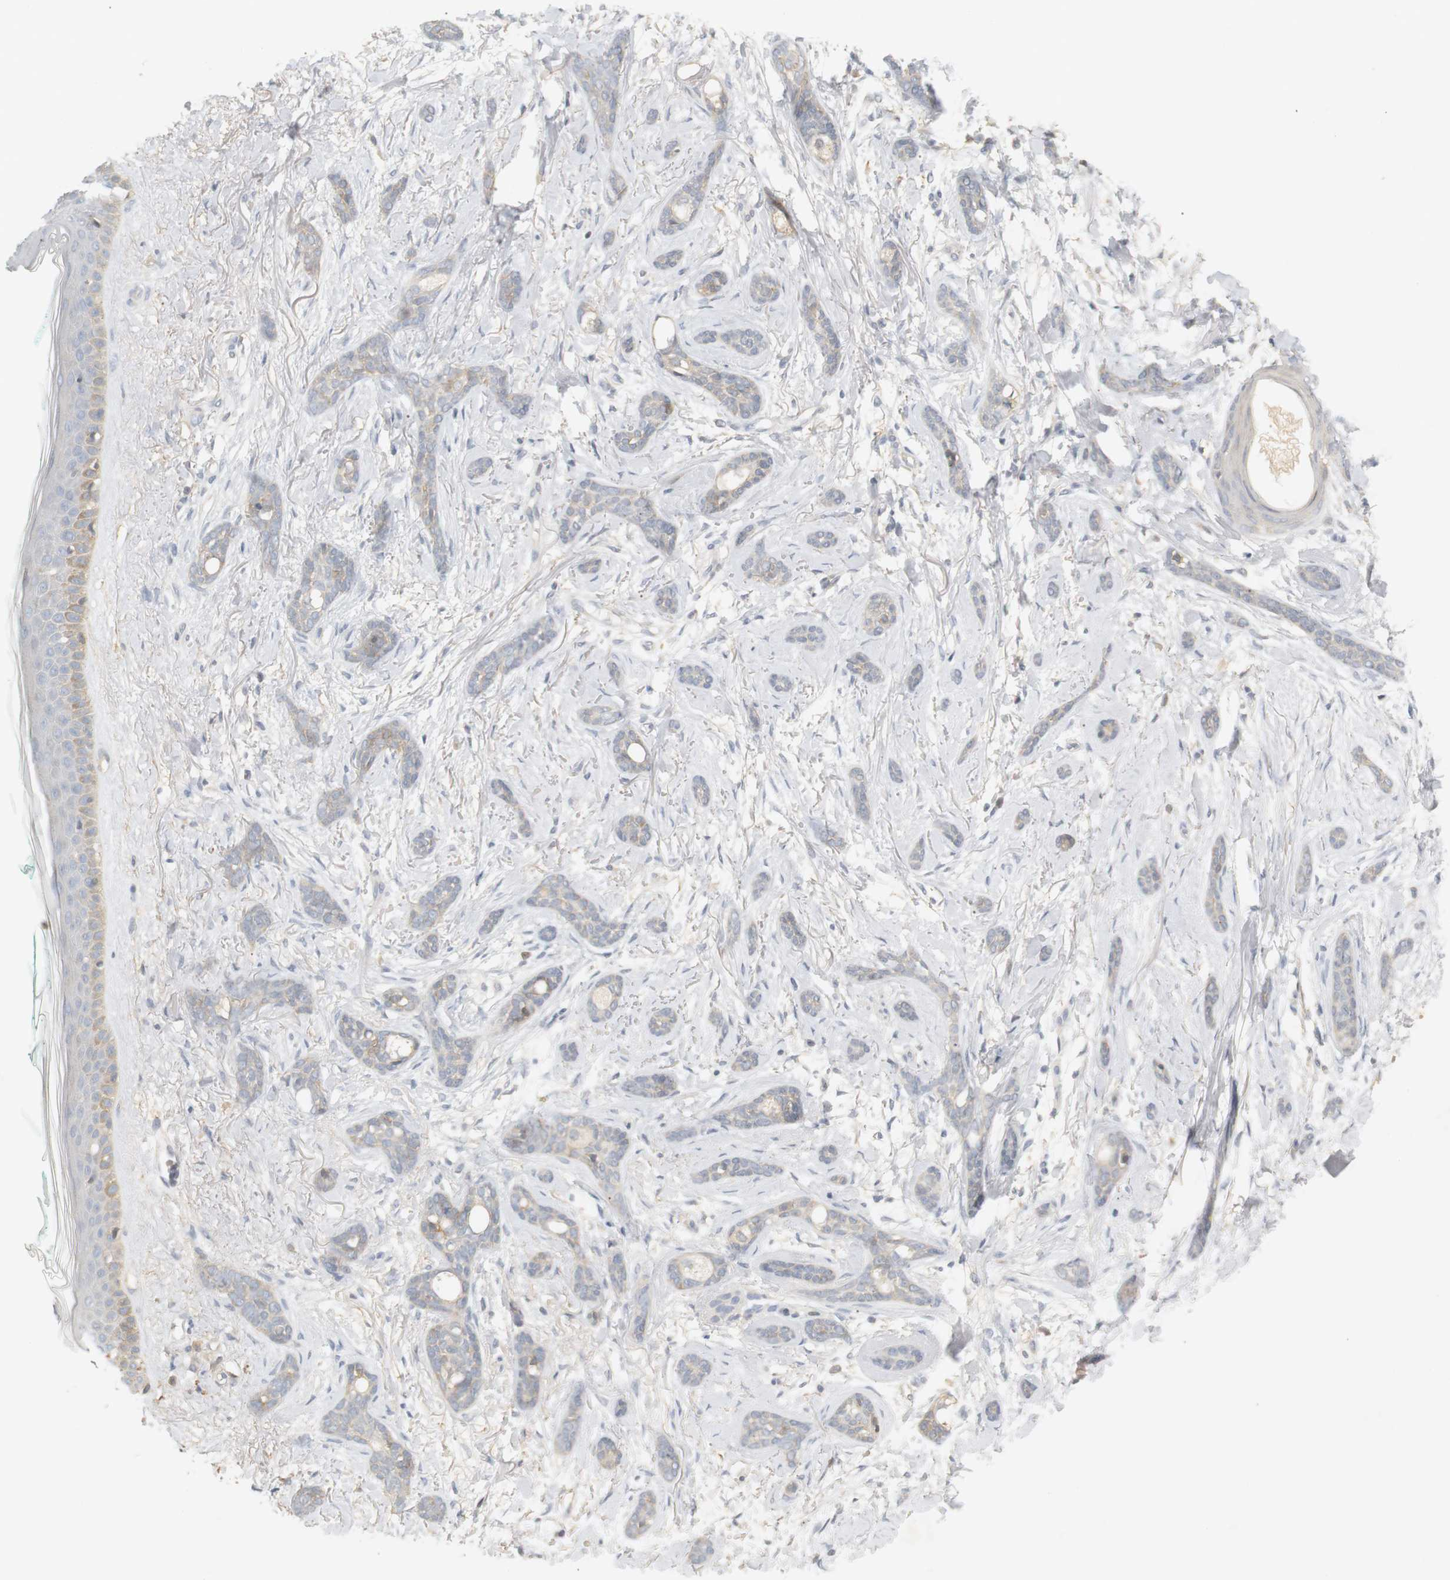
{"staining": {"intensity": "weak", "quantity": "<25%", "location": "cytoplasmic/membranous"}, "tissue": "skin cancer", "cell_type": "Tumor cells", "image_type": "cancer", "snomed": [{"axis": "morphology", "description": "Basal cell carcinoma"}, {"axis": "morphology", "description": "Adnexal tumor, benign"}, {"axis": "topography", "description": "Skin"}], "caption": "Skin cancer was stained to show a protein in brown. There is no significant expression in tumor cells.", "gene": "RTN3", "patient": {"sex": "female", "age": 42}}